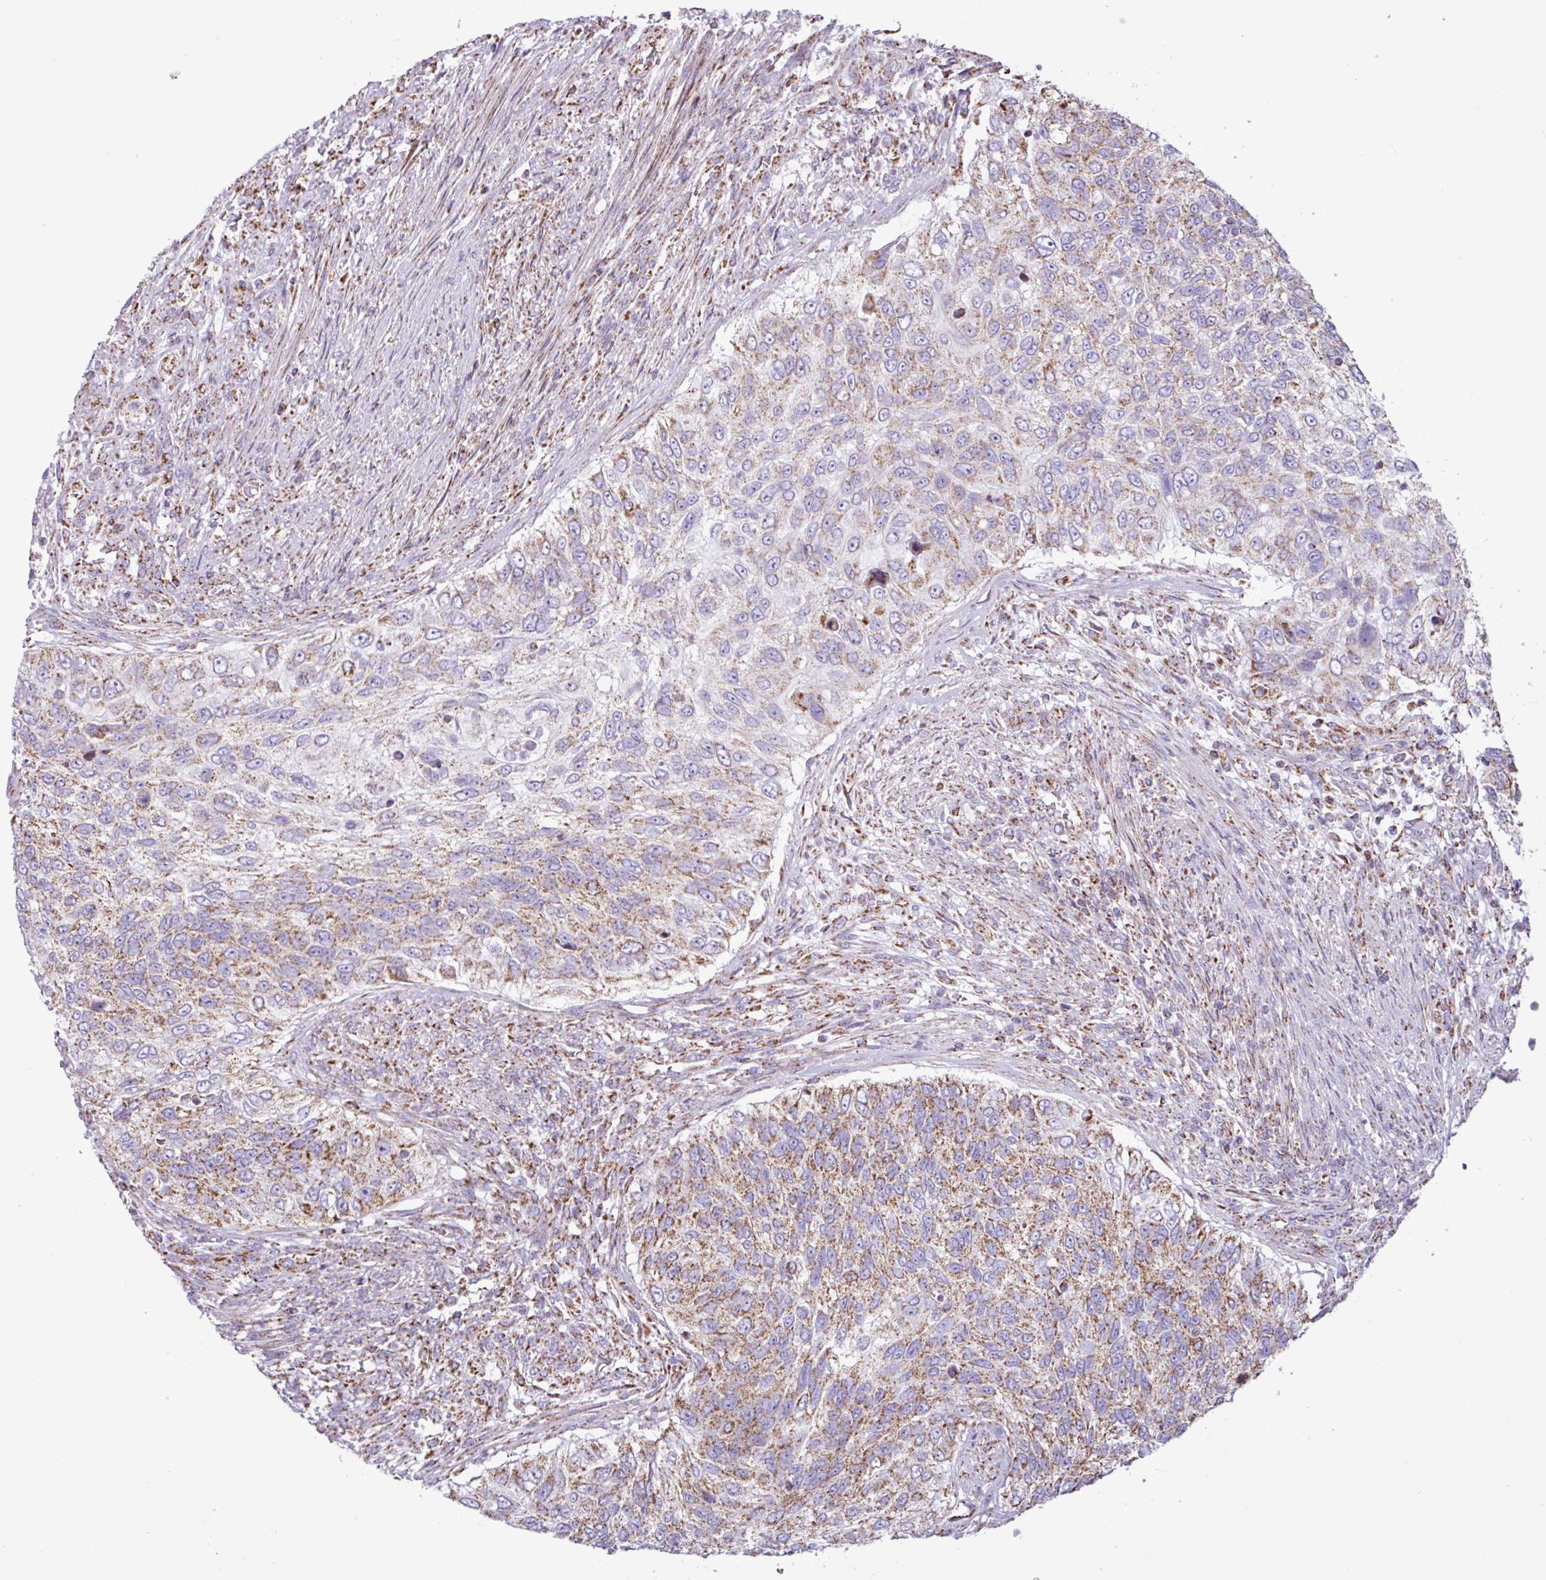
{"staining": {"intensity": "moderate", "quantity": "25%-75%", "location": "cytoplasmic/membranous"}, "tissue": "urothelial cancer", "cell_type": "Tumor cells", "image_type": "cancer", "snomed": [{"axis": "morphology", "description": "Urothelial carcinoma, High grade"}, {"axis": "topography", "description": "Urinary bladder"}], "caption": "Immunohistochemistry of human high-grade urothelial carcinoma demonstrates medium levels of moderate cytoplasmic/membranous positivity in approximately 25%-75% of tumor cells. (Stains: DAB in brown, nuclei in blue, Microscopy: brightfield microscopy at high magnification).", "gene": "RTL3", "patient": {"sex": "female", "age": 60}}